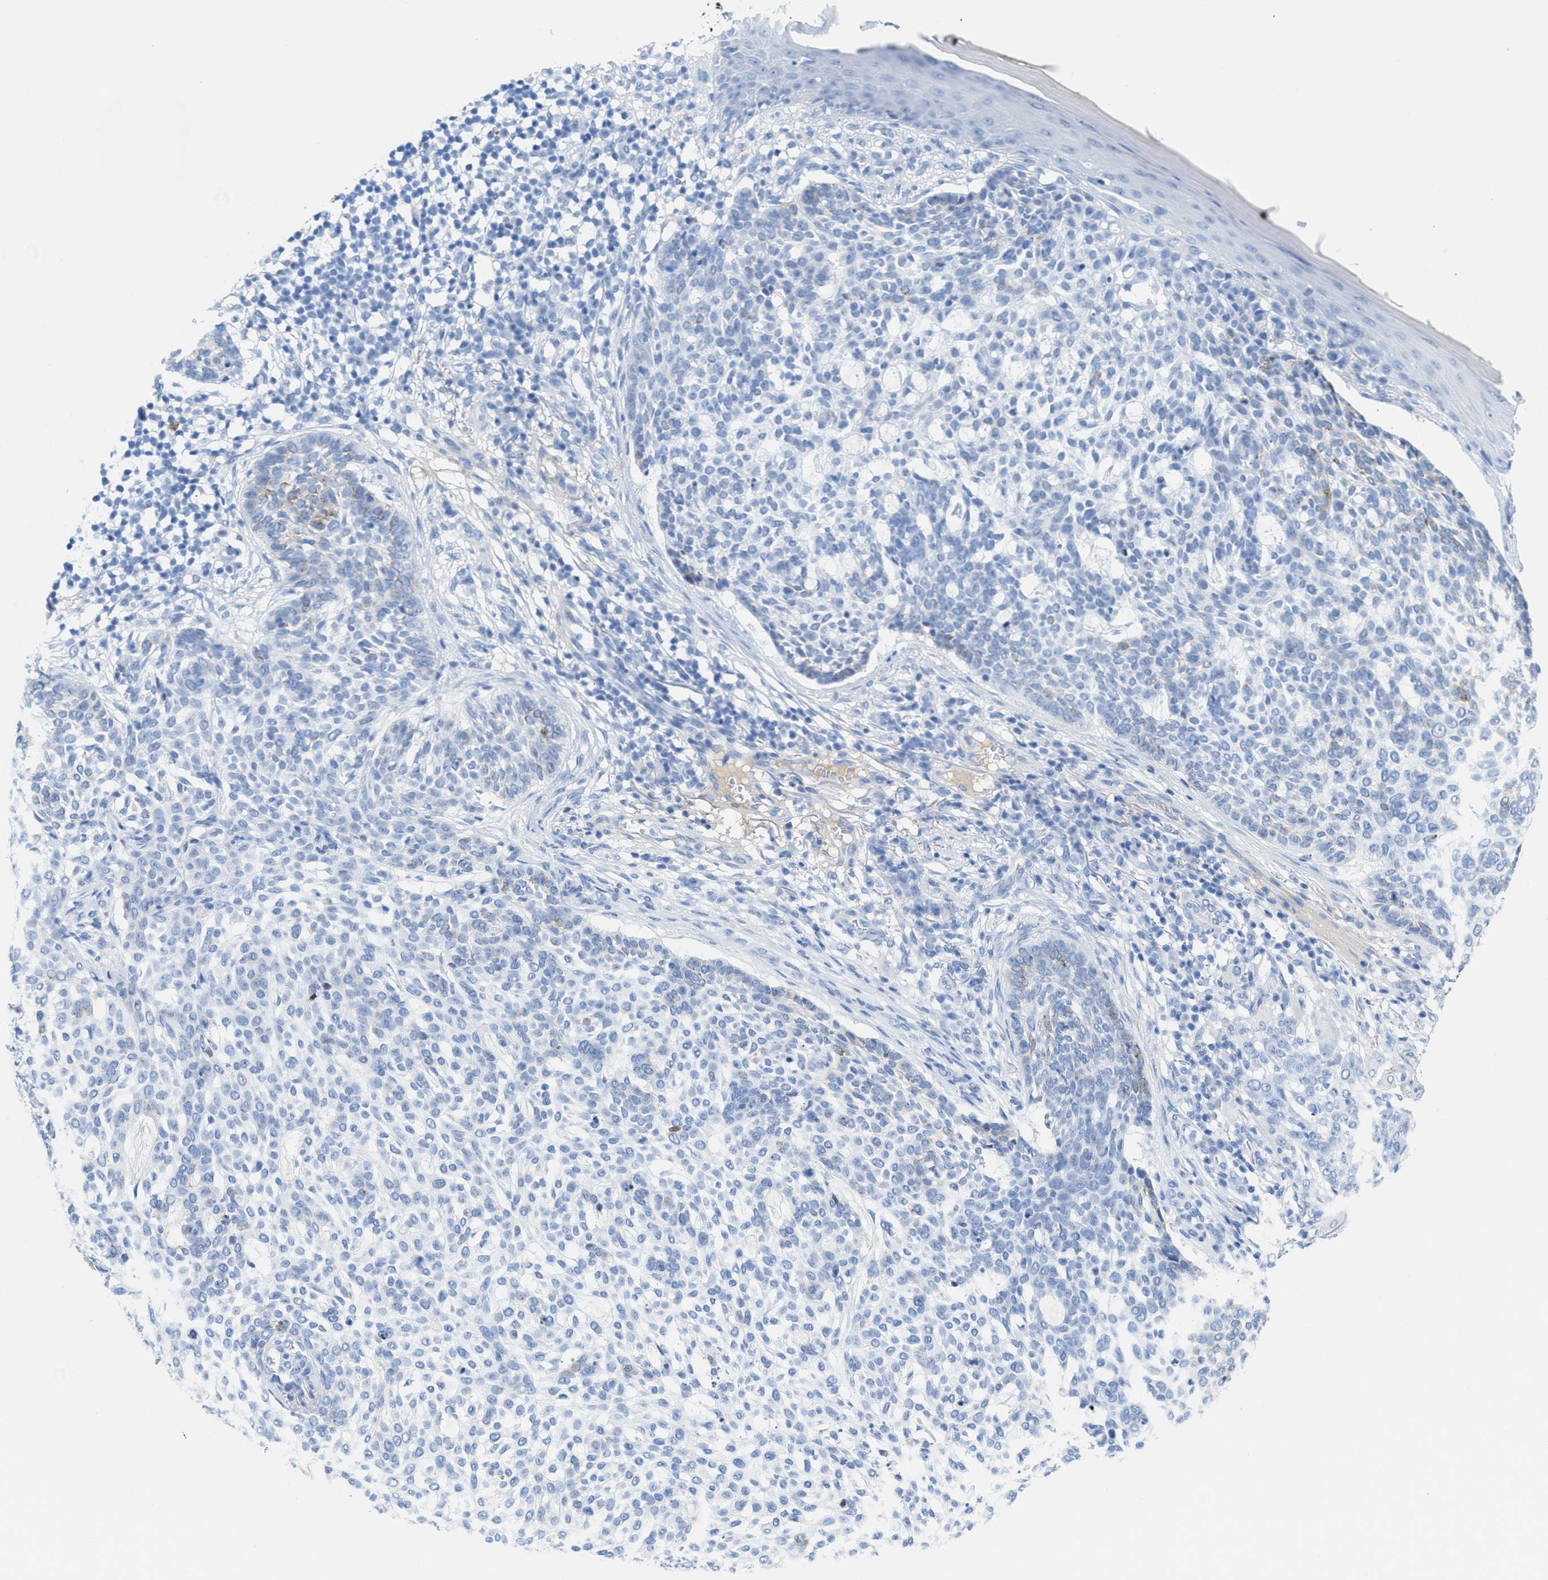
{"staining": {"intensity": "negative", "quantity": "none", "location": "none"}, "tissue": "skin cancer", "cell_type": "Tumor cells", "image_type": "cancer", "snomed": [{"axis": "morphology", "description": "Basal cell carcinoma"}, {"axis": "topography", "description": "Skin"}], "caption": "A micrograph of skin cancer (basal cell carcinoma) stained for a protein exhibits no brown staining in tumor cells. (DAB (3,3'-diaminobenzidine) immunohistochemistry (IHC), high magnification).", "gene": "ANKFN1", "patient": {"sex": "female", "age": 64}}